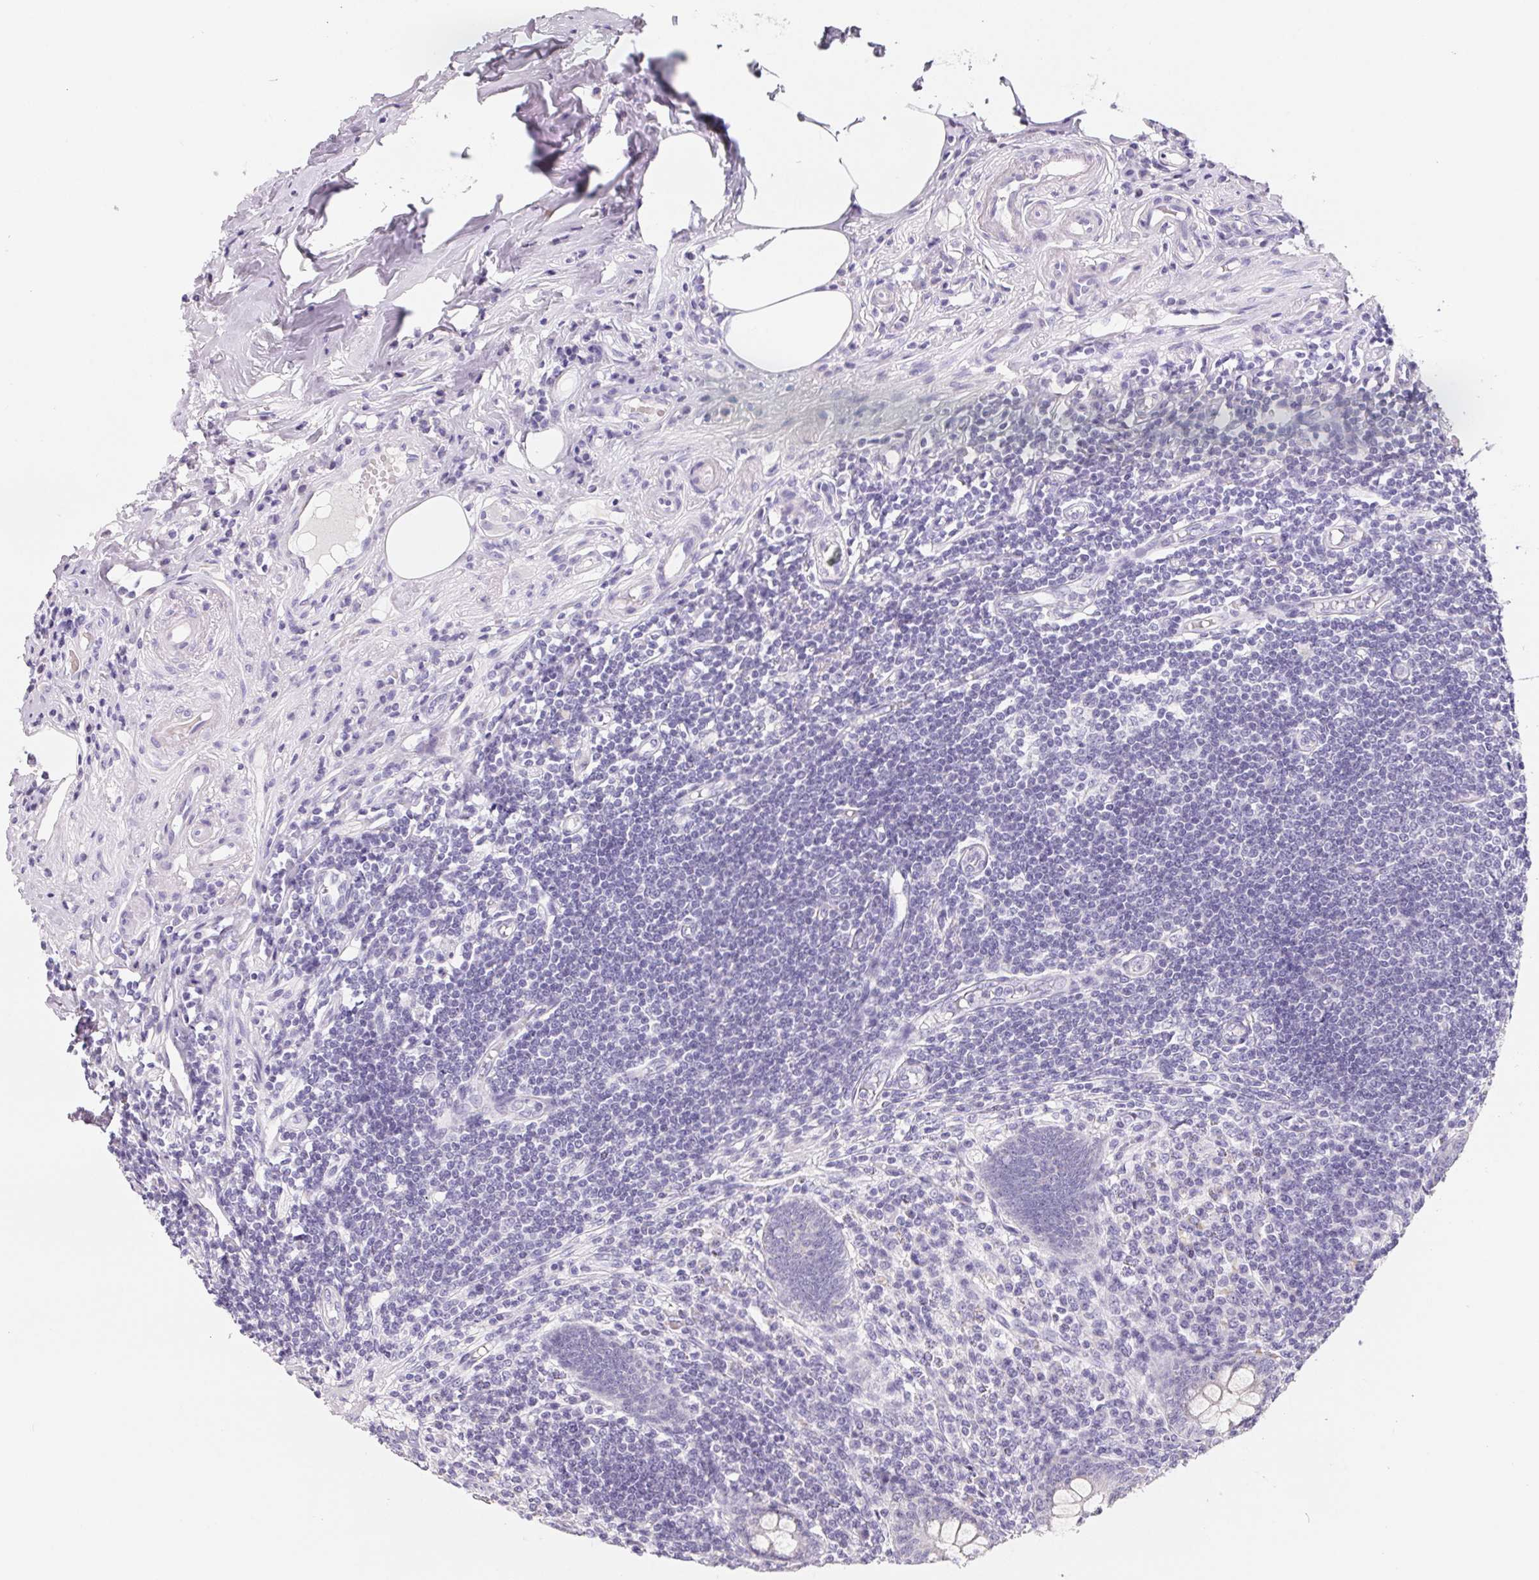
{"staining": {"intensity": "negative", "quantity": "none", "location": "none"}, "tissue": "appendix", "cell_type": "Glandular cells", "image_type": "normal", "snomed": [{"axis": "morphology", "description": "Normal tissue, NOS"}, {"axis": "topography", "description": "Appendix"}], "caption": "Immunohistochemical staining of normal human appendix demonstrates no significant positivity in glandular cells. Nuclei are stained in blue.", "gene": "FDX1", "patient": {"sex": "female", "age": 57}}